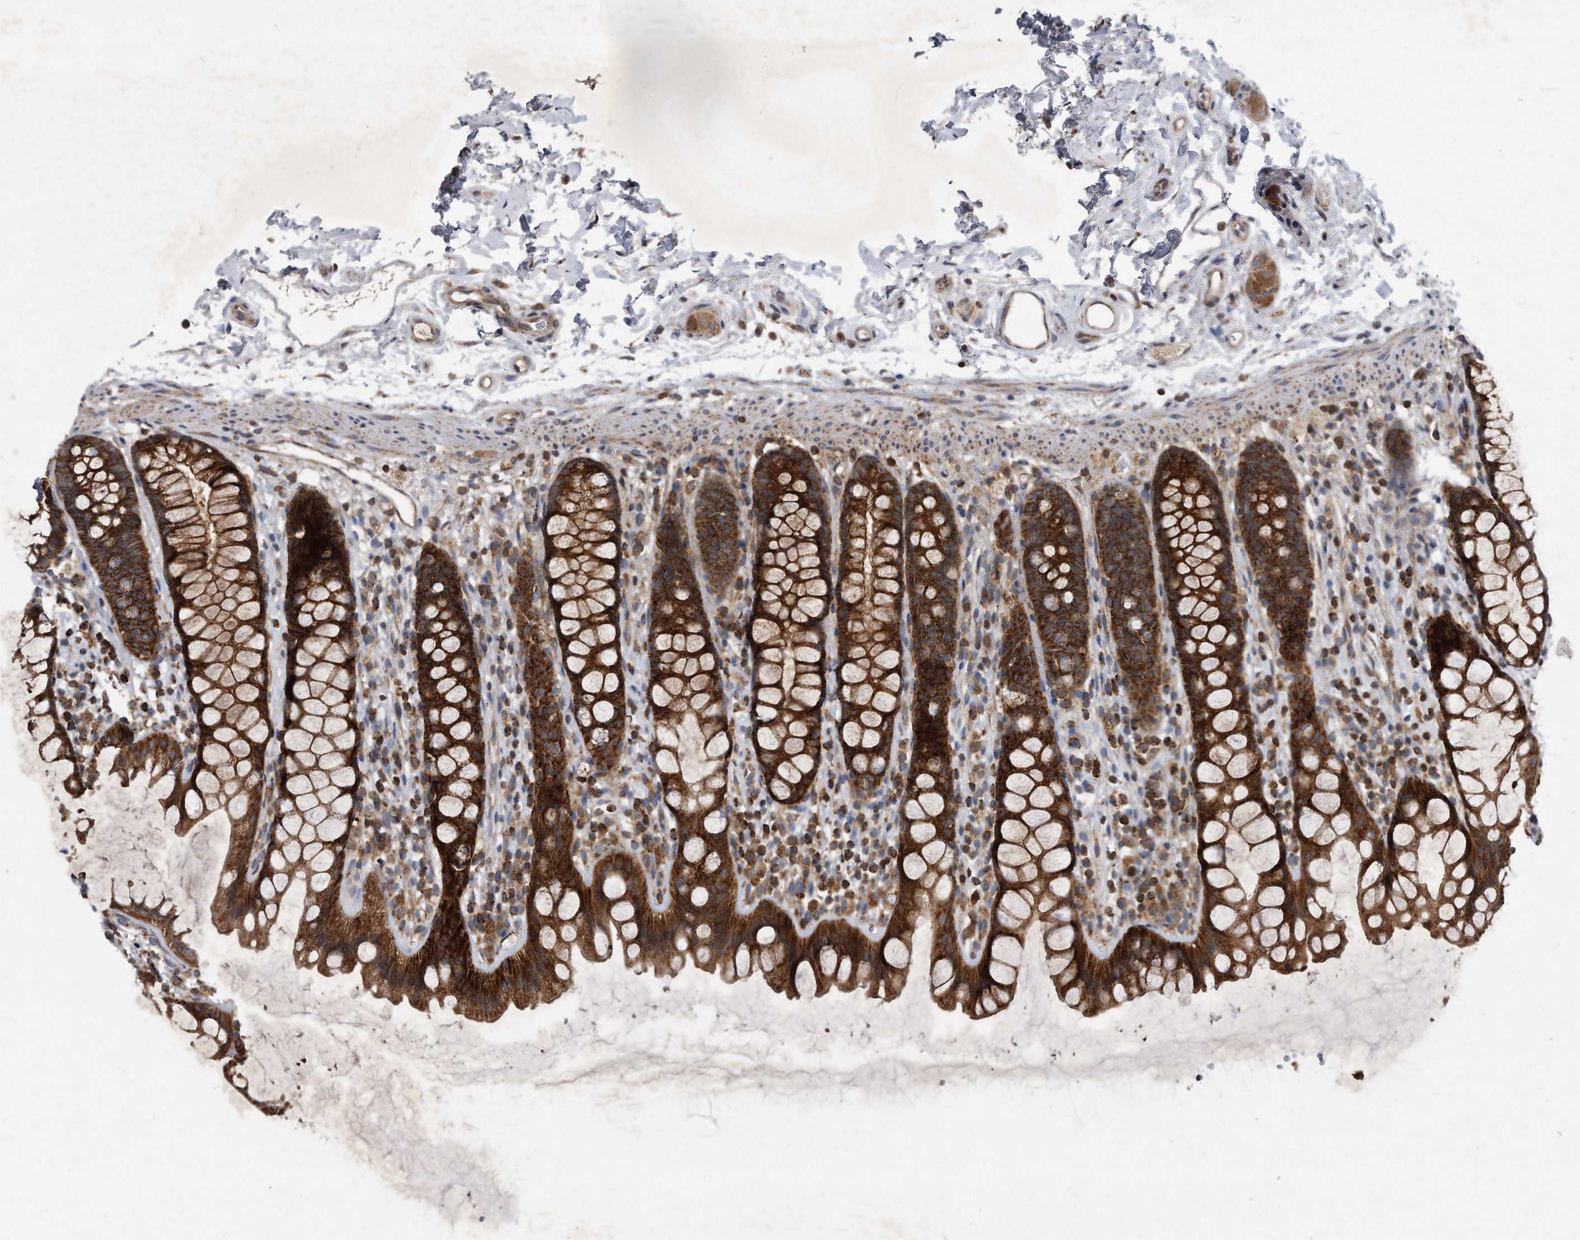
{"staining": {"intensity": "strong", "quantity": ">75%", "location": "cytoplasmic/membranous"}, "tissue": "rectum", "cell_type": "Glandular cells", "image_type": "normal", "snomed": [{"axis": "morphology", "description": "Normal tissue, NOS"}, {"axis": "topography", "description": "Rectum"}], "caption": "Immunohistochemistry (IHC) image of unremarkable rectum: rectum stained using IHC demonstrates high levels of strong protein expression localized specifically in the cytoplasmic/membranous of glandular cells, appearing as a cytoplasmic/membranous brown color.", "gene": "ALPK2", "patient": {"sex": "female", "age": 65}}